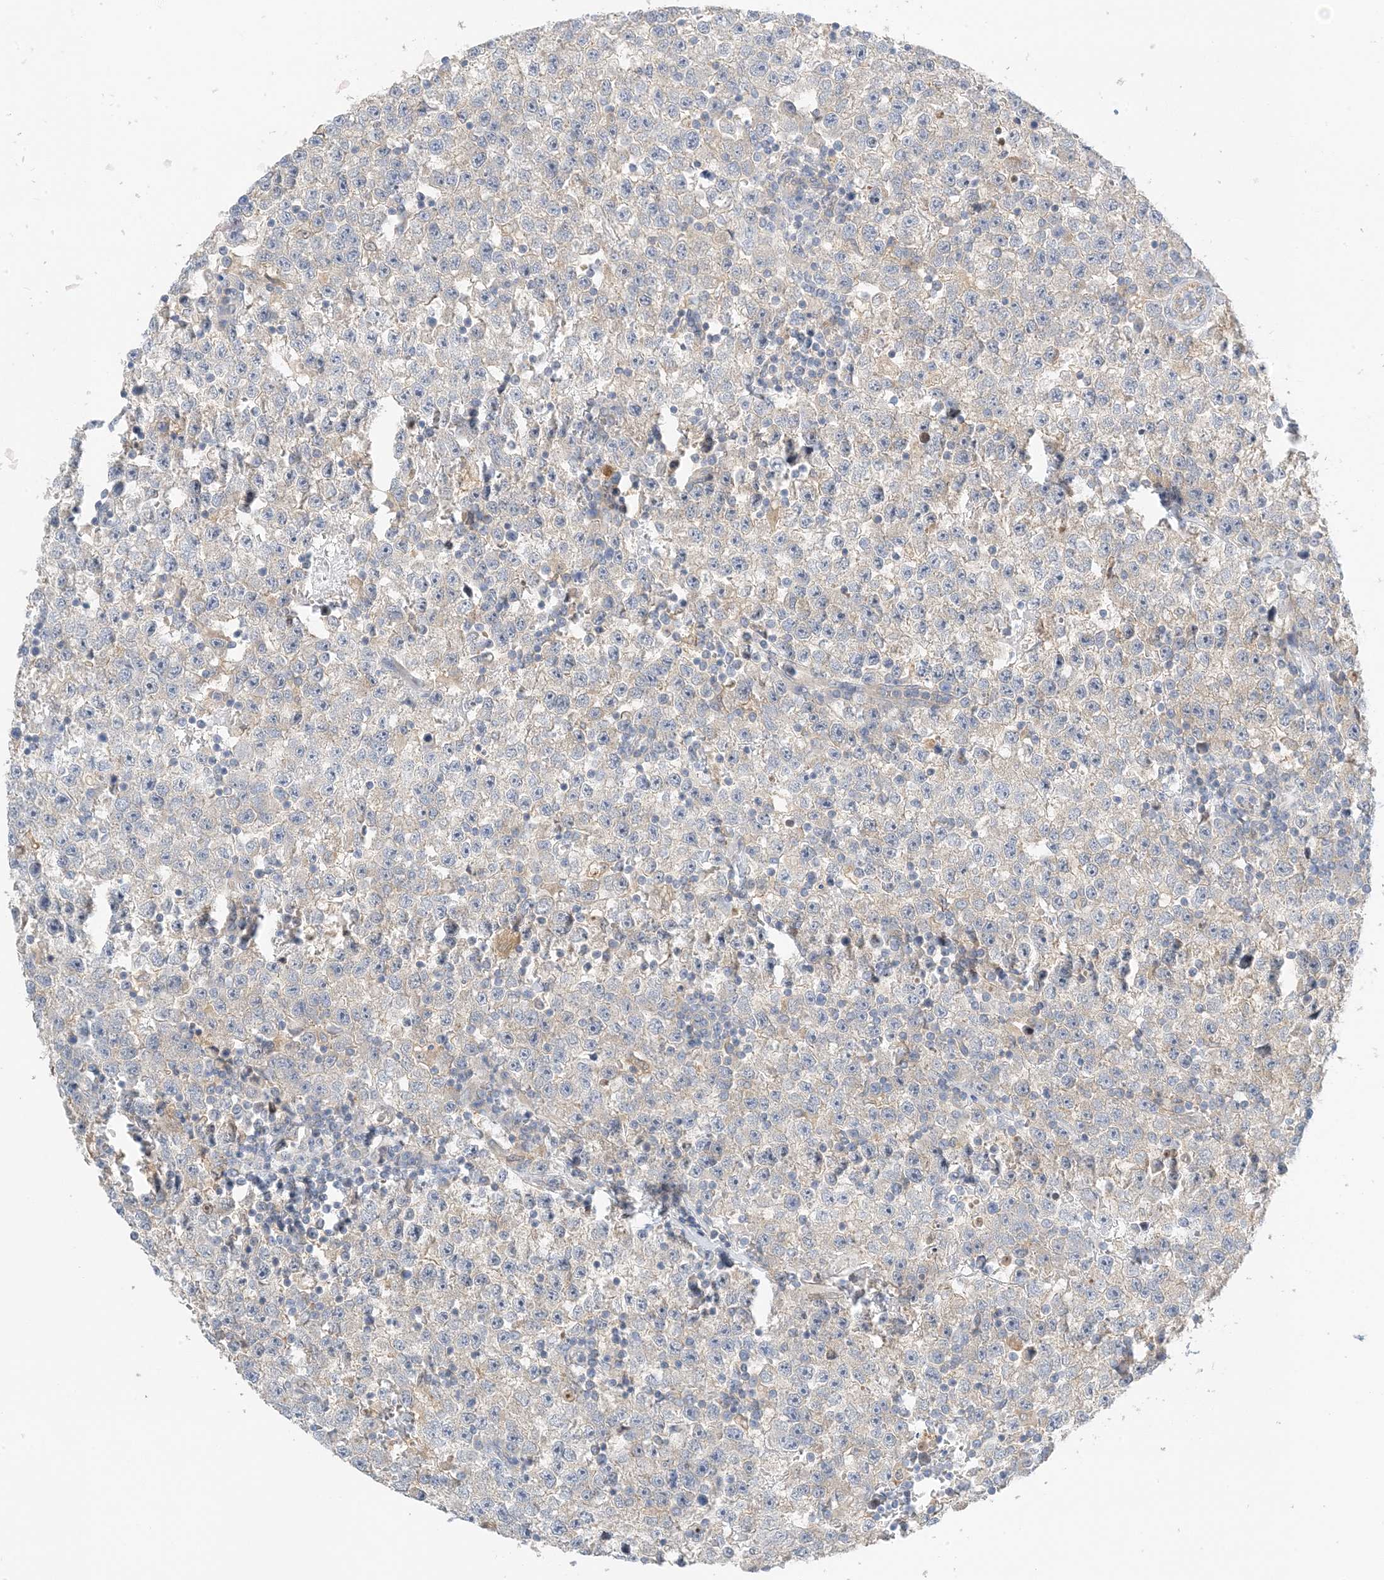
{"staining": {"intensity": "negative", "quantity": "none", "location": "none"}, "tissue": "testis cancer", "cell_type": "Tumor cells", "image_type": "cancer", "snomed": [{"axis": "morphology", "description": "Seminoma, NOS"}, {"axis": "topography", "description": "Testis"}], "caption": "The image reveals no staining of tumor cells in testis cancer (seminoma).", "gene": "KIFBP", "patient": {"sex": "male", "age": 22}}